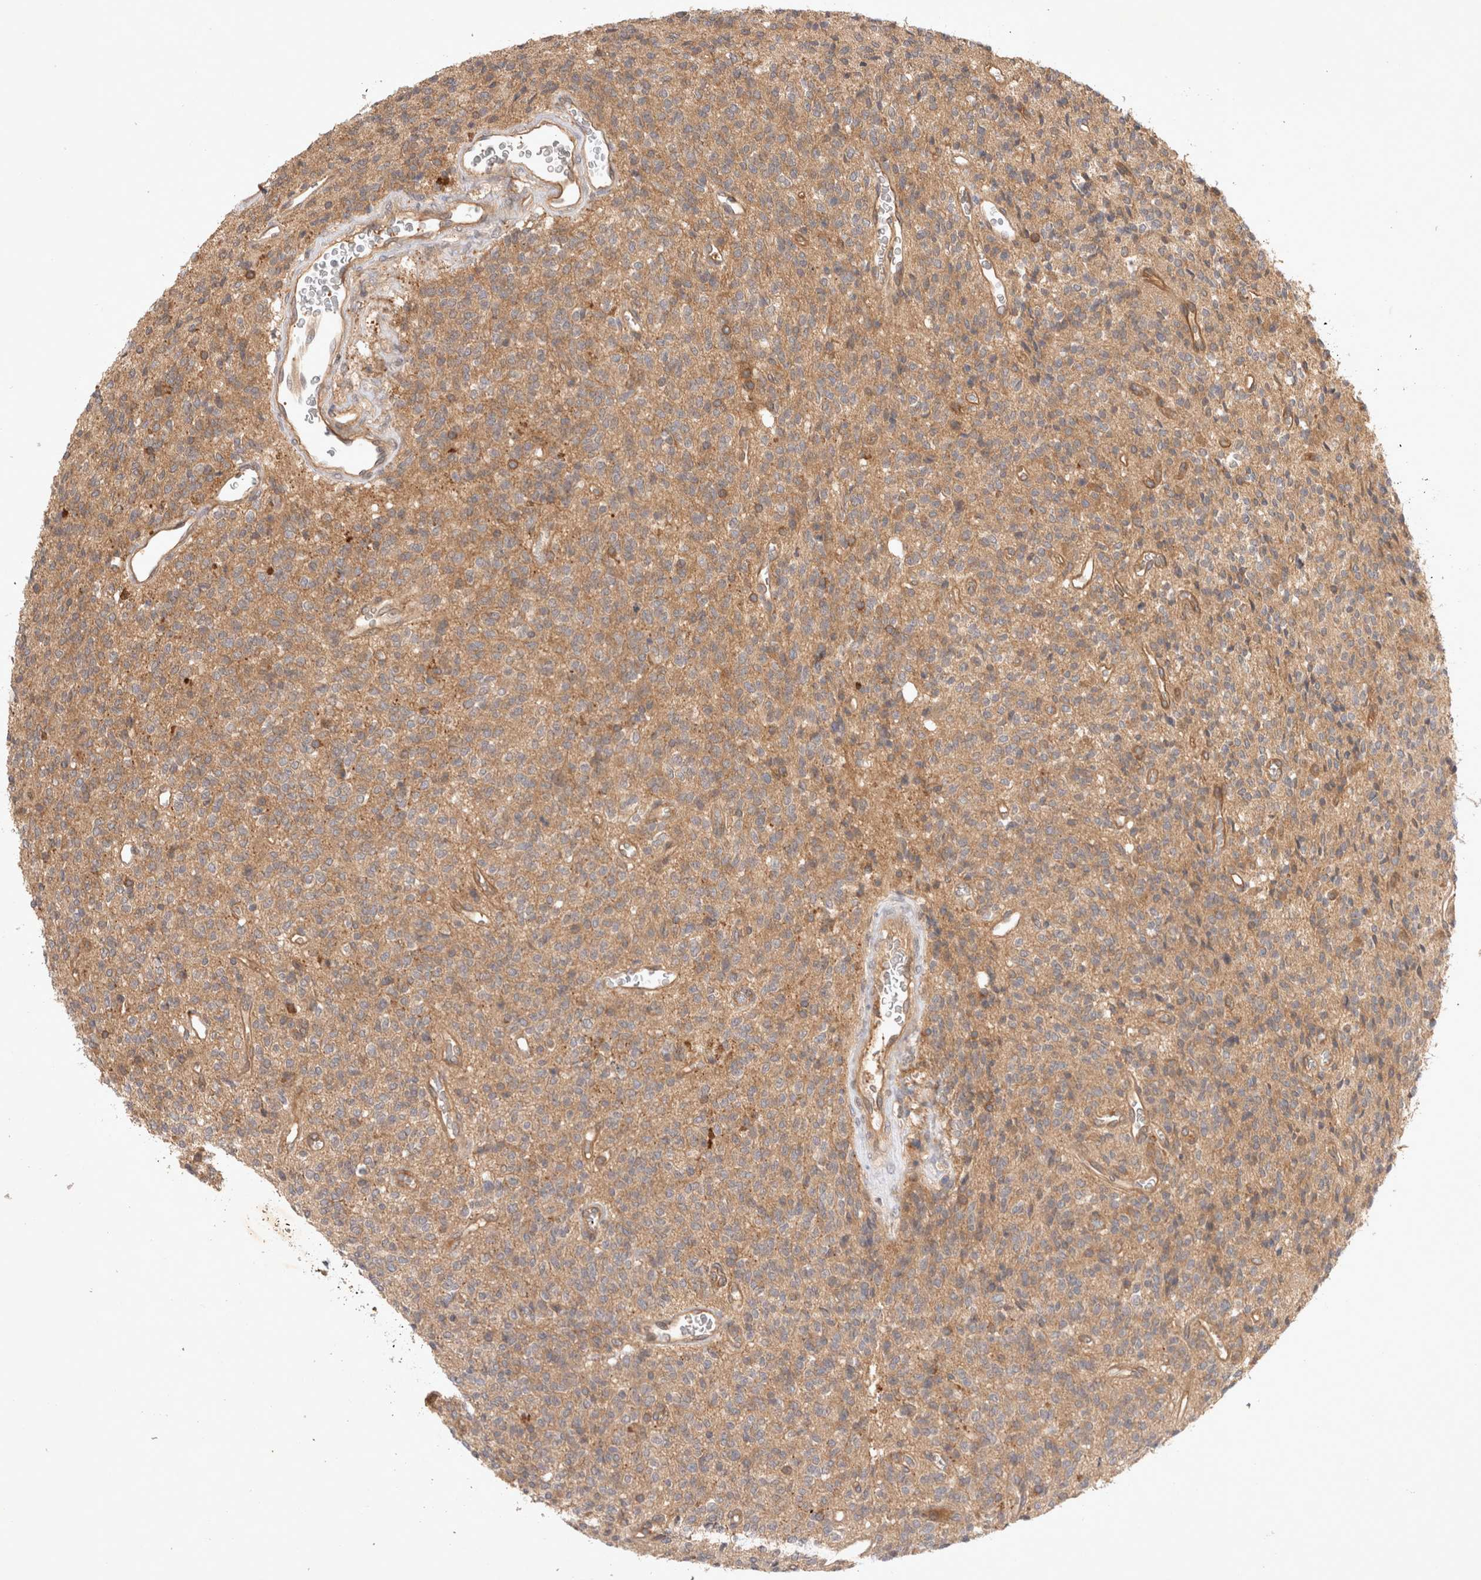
{"staining": {"intensity": "moderate", "quantity": ">75%", "location": "cytoplasmic/membranous"}, "tissue": "glioma", "cell_type": "Tumor cells", "image_type": "cancer", "snomed": [{"axis": "morphology", "description": "Glioma, malignant, High grade"}, {"axis": "topography", "description": "Brain"}], "caption": "Protein expression analysis of human malignant high-grade glioma reveals moderate cytoplasmic/membranous positivity in approximately >75% of tumor cells.", "gene": "YES1", "patient": {"sex": "male", "age": 34}}